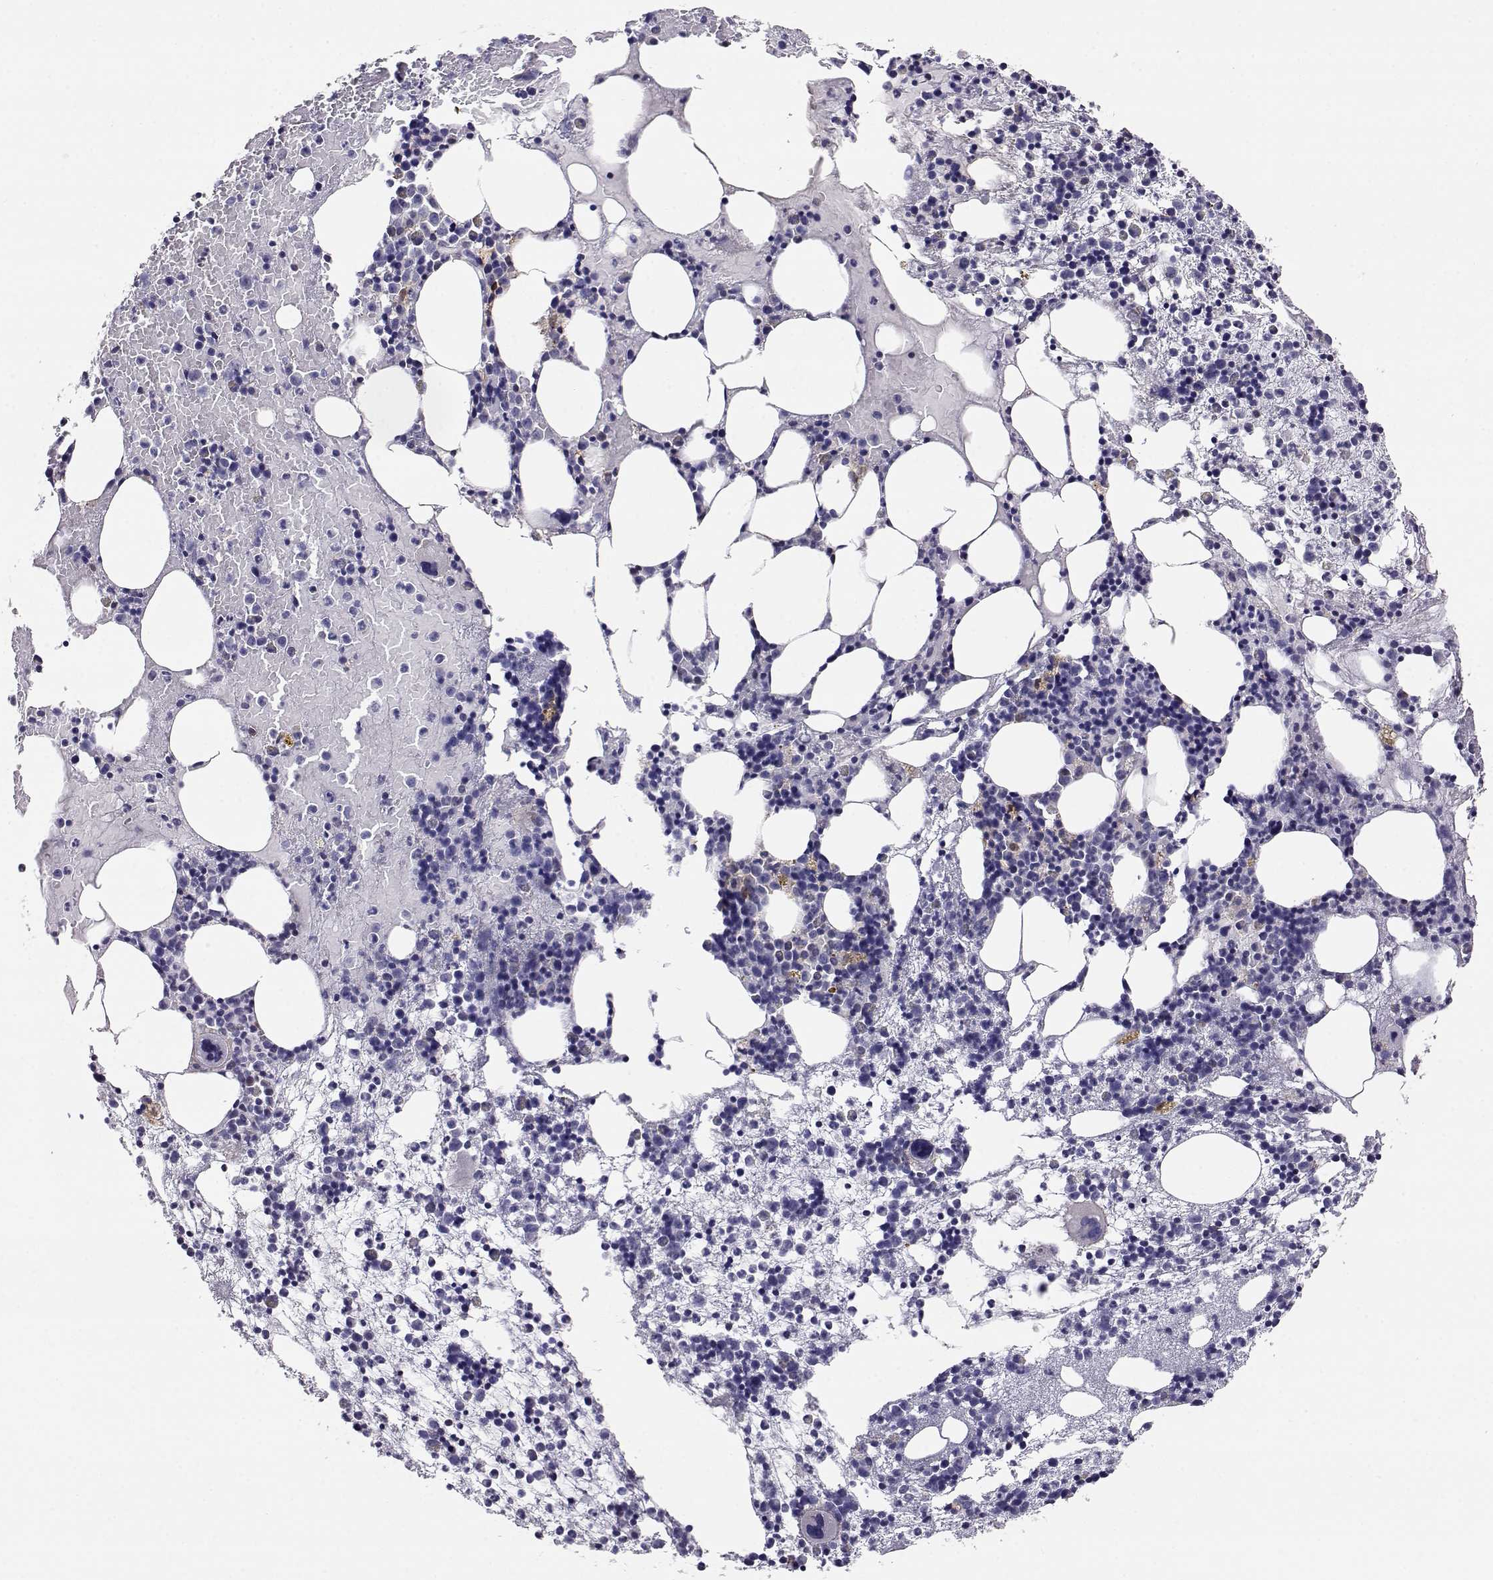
{"staining": {"intensity": "weak", "quantity": "<25%", "location": "cytoplasmic/membranous"}, "tissue": "bone marrow", "cell_type": "Hematopoietic cells", "image_type": "normal", "snomed": [{"axis": "morphology", "description": "Normal tissue, NOS"}, {"axis": "topography", "description": "Bone marrow"}], "caption": "Immunohistochemistry of benign bone marrow exhibits no staining in hematopoietic cells. Nuclei are stained in blue.", "gene": "AKR1B1", "patient": {"sex": "male", "age": 54}}